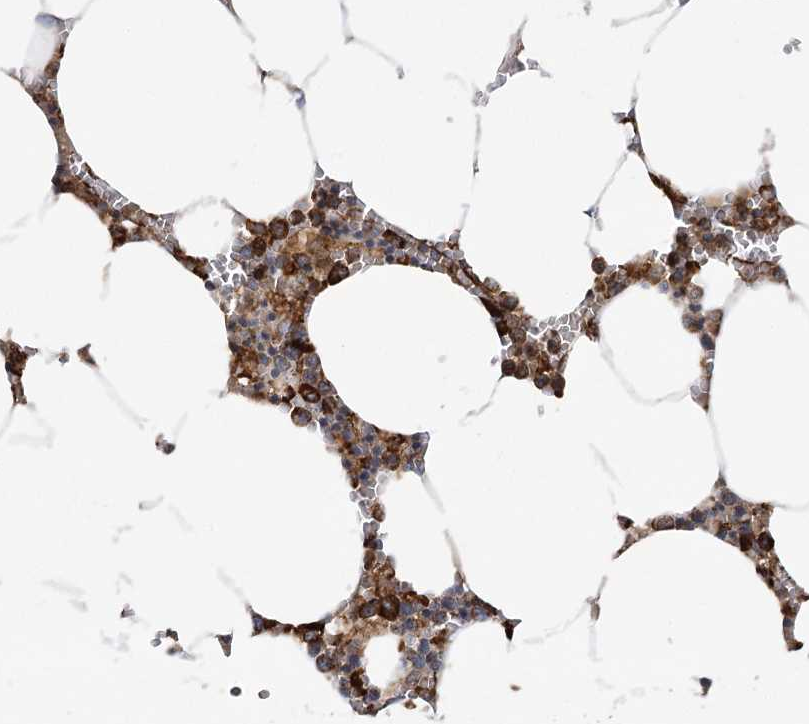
{"staining": {"intensity": "strong", "quantity": ">75%", "location": "cytoplasmic/membranous"}, "tissue": "bone marrow", "cell_type": "Hematopoietic cells", "image_type": "normal", "snomed": [{"axis": "morphology", "description": "Normal tissue, NOS"}, {"axis": "topography", "description": "Bone marrow"}], "caption": "Brown immunohistochemical staining in unremarkable bone marrow shows strong cytoplasmic/membranous positivity in about >75% of hematopoietic cells.", "gene": "ACAP2", "patient": {"sex": "male", "age": 70}}